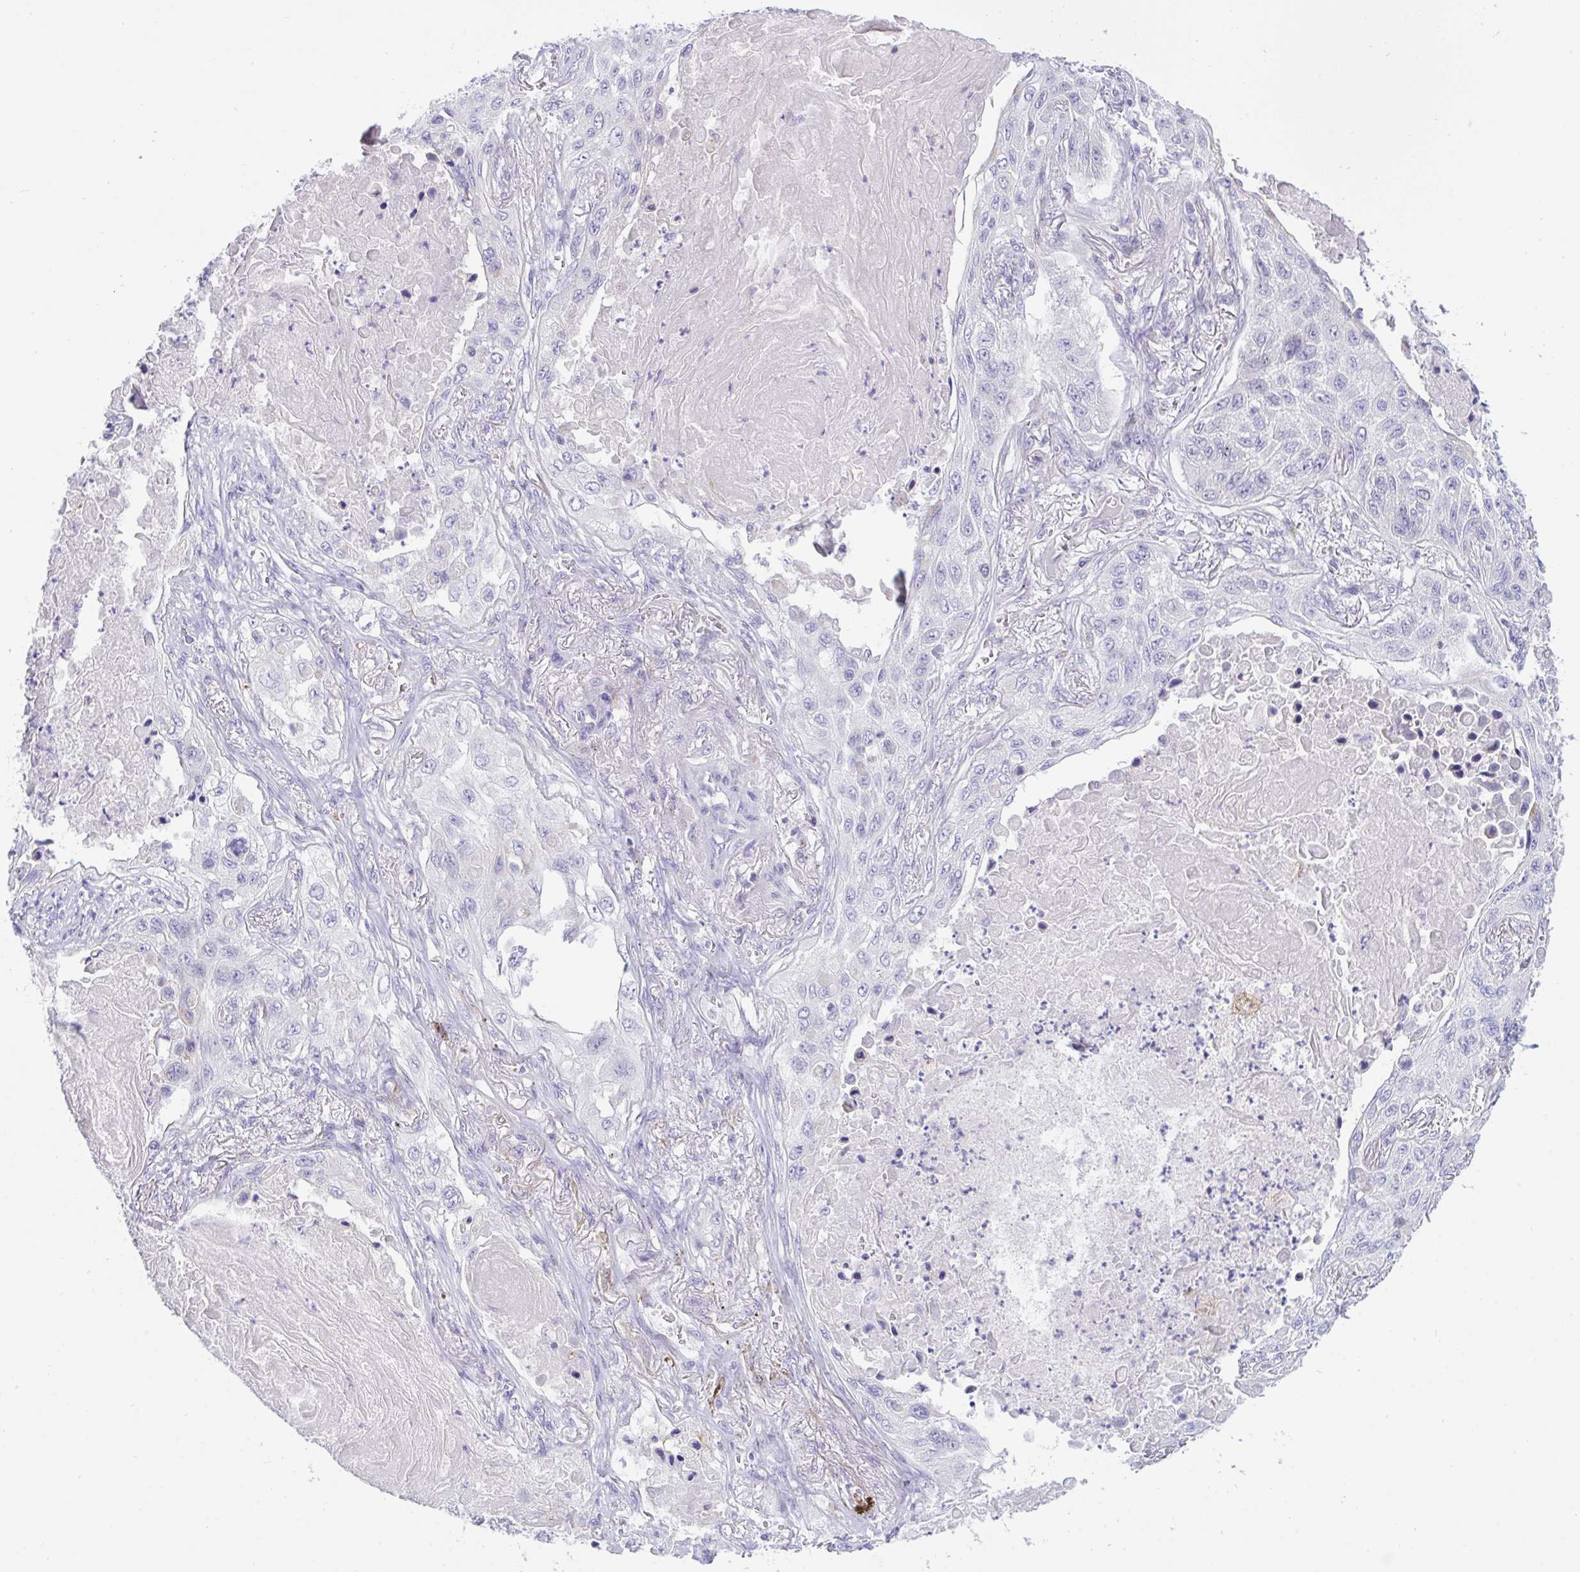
{"staining": {"intensity": "negative", "quantity": "none", "location": "none"}, "tissue": "lung cancer", "cell_type": "Tumor cells", "image_type": "cancer", "snomed": [{"axis": "morphology", "description": "Squamous cell carcinoma, NOS"}, {"axis": "topography", "description": "Lung"}], "caption": "This is an immunohistochemistry (IHC) micrograph of human lung cancer. There is no expression in tumor cells.", "gene": "DTX3", "patient": {"sex": "male", "age": 75}}